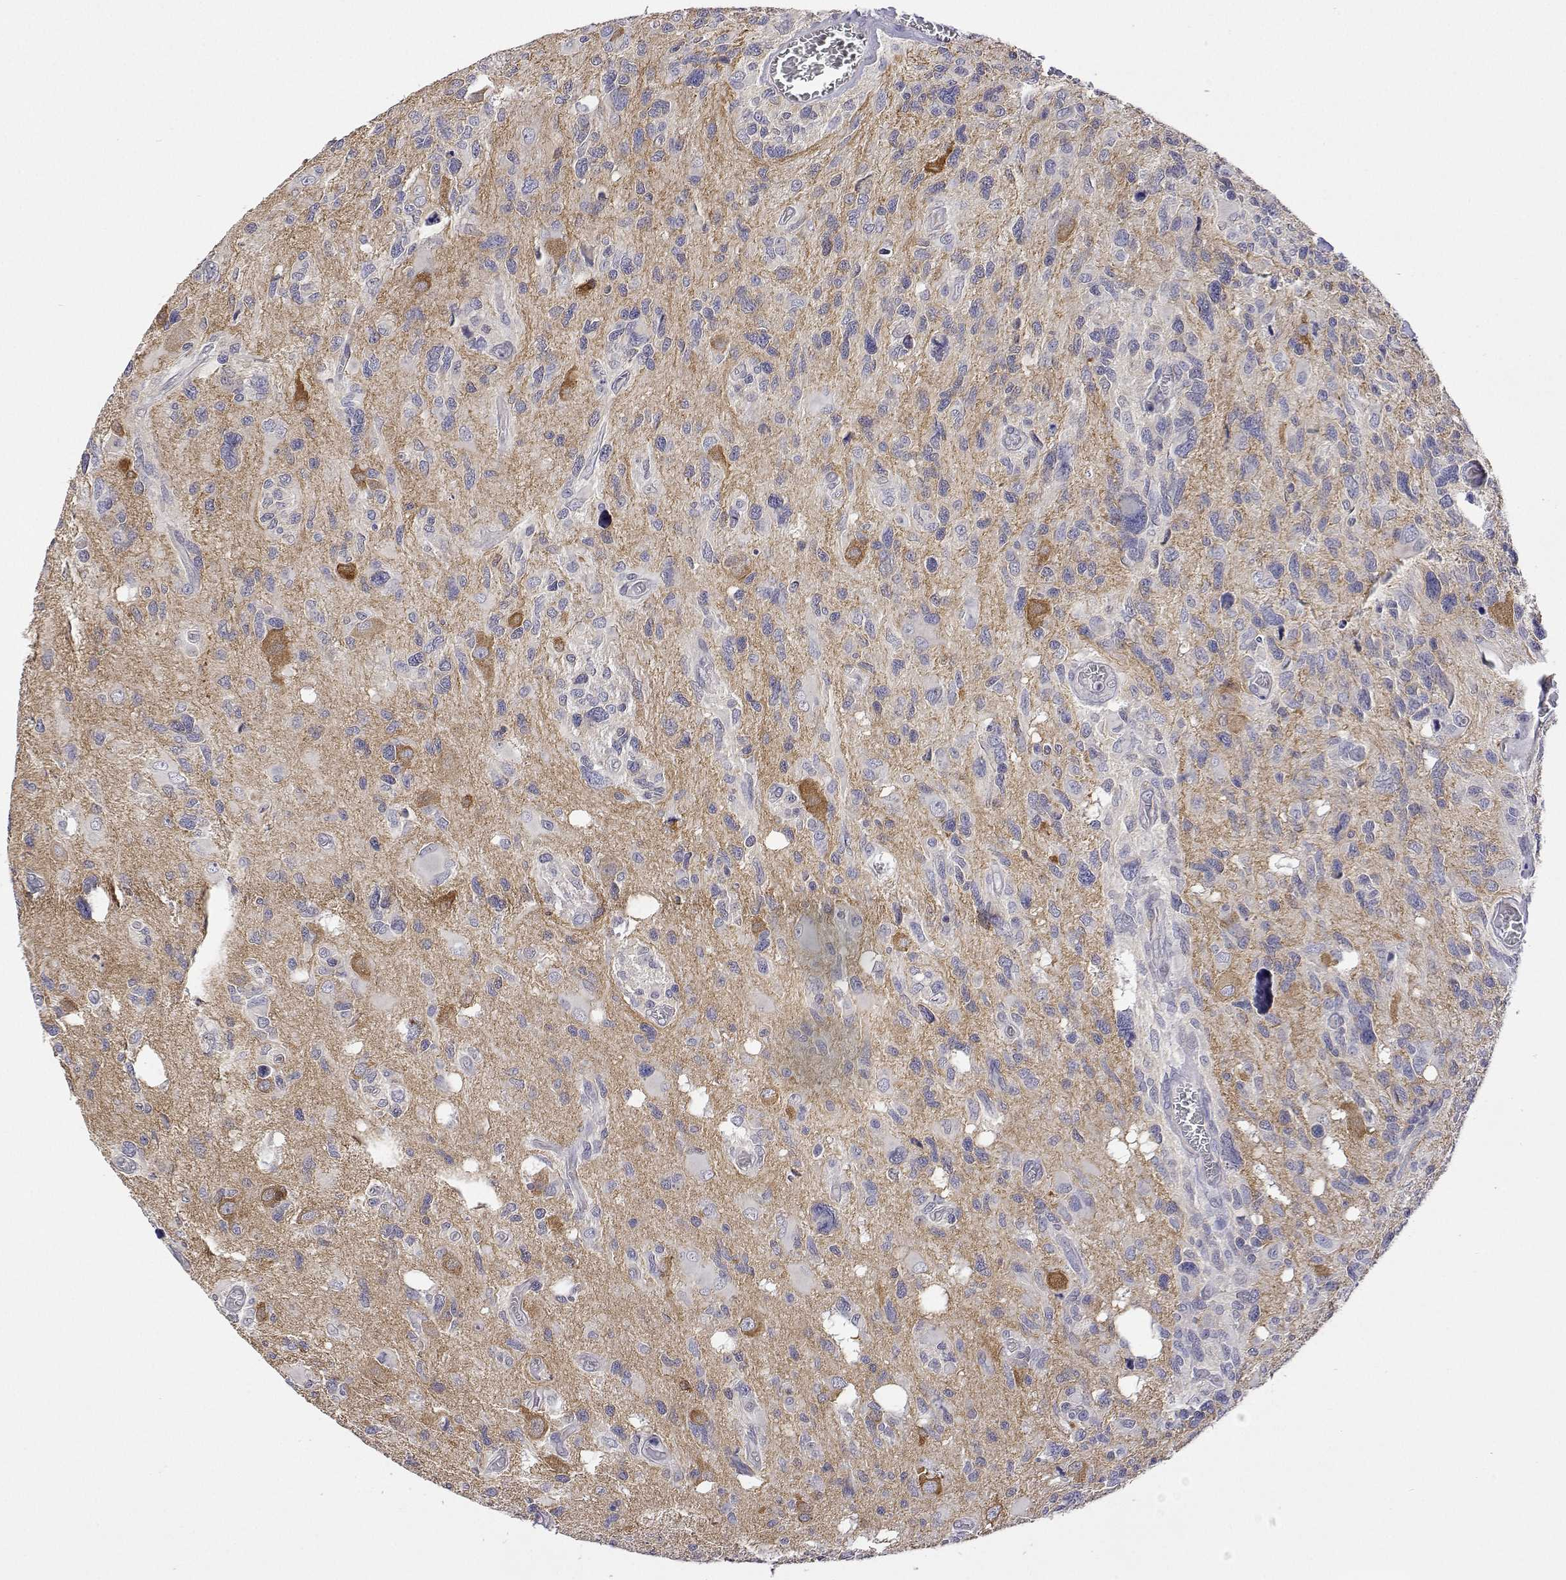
{"staining": {"intensity": "negative", "quantity": "none", "location": "none"}, "tissue": "glioma", "cell_type": "Tumor cells", "image_type": "cancer", "snomed": [{"axis": "morphology", "description": "Glioma, malignant, High grade"}, {"axis": "topography", "description": "Brain"}], "caption": "Tumor cells are negative for brown protein staining in malignant glioma (high-grade).", "gene": "PLCB1", "patient": {"sex": "male", "age": 49}}